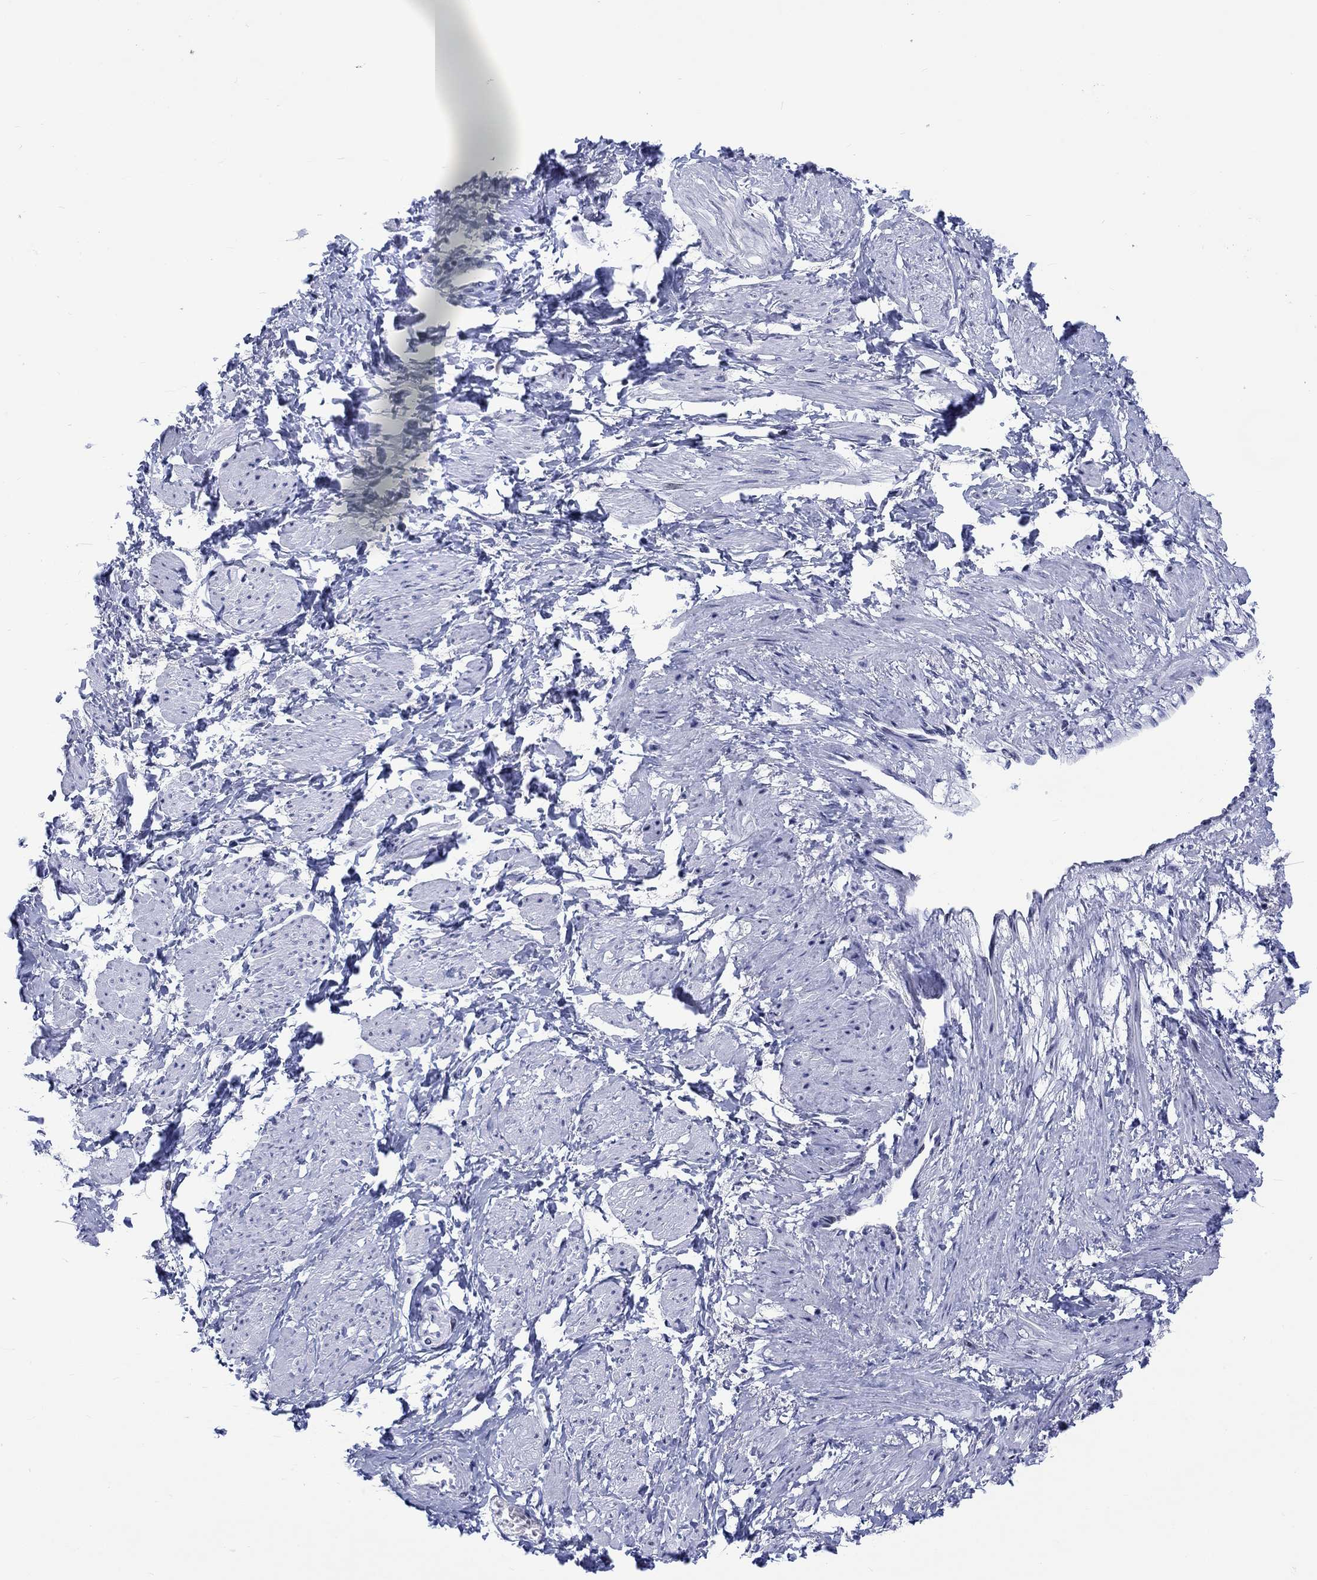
{"staining": {"intensity": "negative", "quantity": "none", "location": "none"}, "tissue": "smooth muscle", "cell_type": "Smooth muscle cells", "image_type": "normal", "snomed": [{"axis": "morphology", "description": "Normal tissue, NOS"}, {"axis": "topography", "description": "Smooth muscle"}, {"axis": "topography", "description": "Uterus"}], "caption": "Smooth muscle stained for a protein using immunohistochemistry reveals no staining smooth muscle cells.", "gene": "CDCA2", "patient": {"sex": "female", "age": 39}}